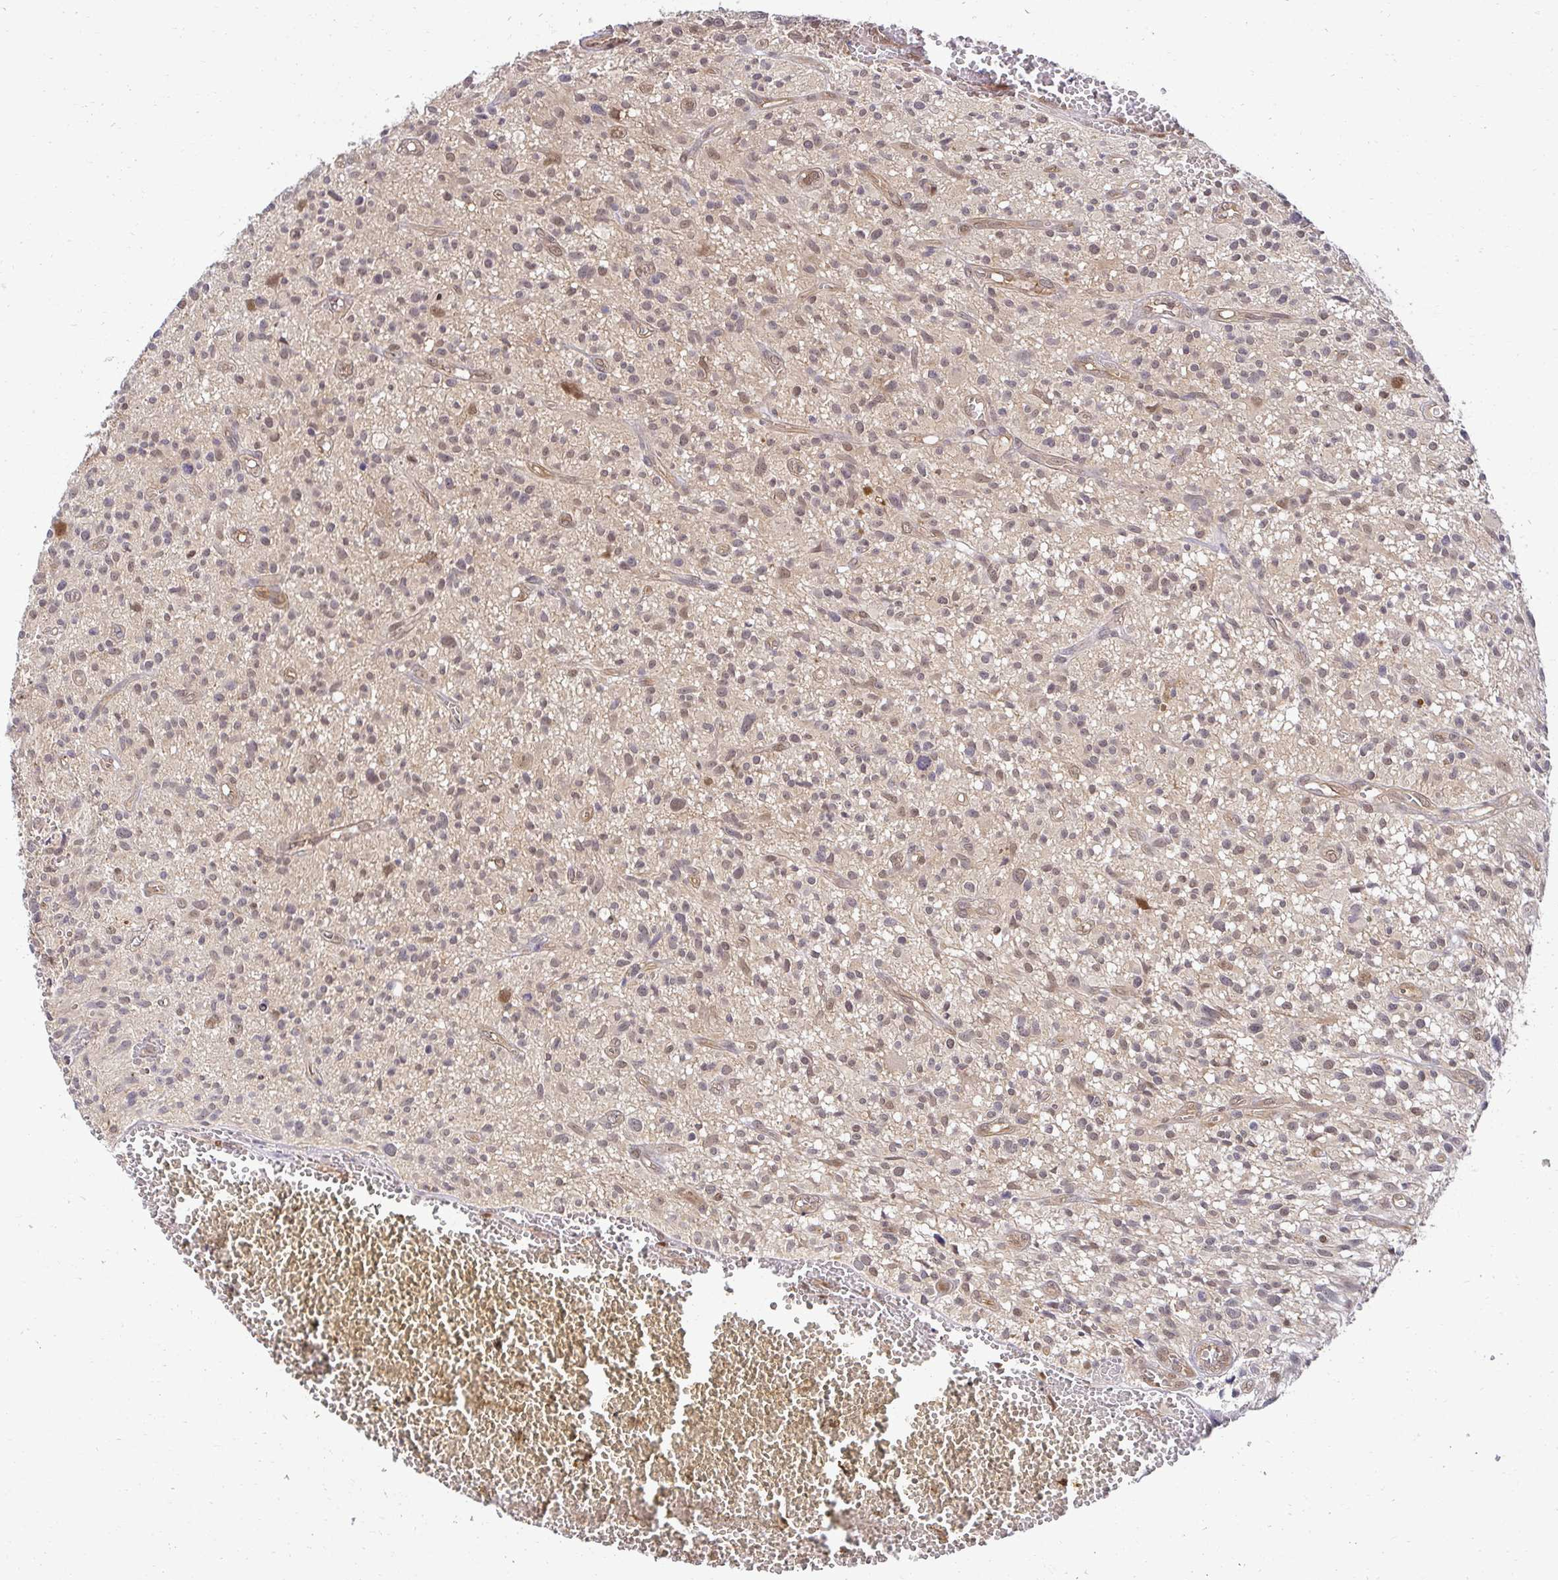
{"staining": {"intensity": "moderate", "quantity": "25%-75%", "location": "nuclear"}, "tissue": "glioma", "cell_type": "Tumor cells", "image_type": "cancer", "snomed": [{"axis": "morphology", "description": "Glioma, malignant, High grade"}, {"axis": "topography", "description": "Brain"}], "caption": "Protein expression analysis of malignant glioma (high-grade) shows moderate nuclear staining in about 25%-75% of tumor cells. The protein of interest is shown in brown color, while the nuclei are stained blue.", "gene": "PSMA4", "patient": {"sex": "male", "age": 75}}